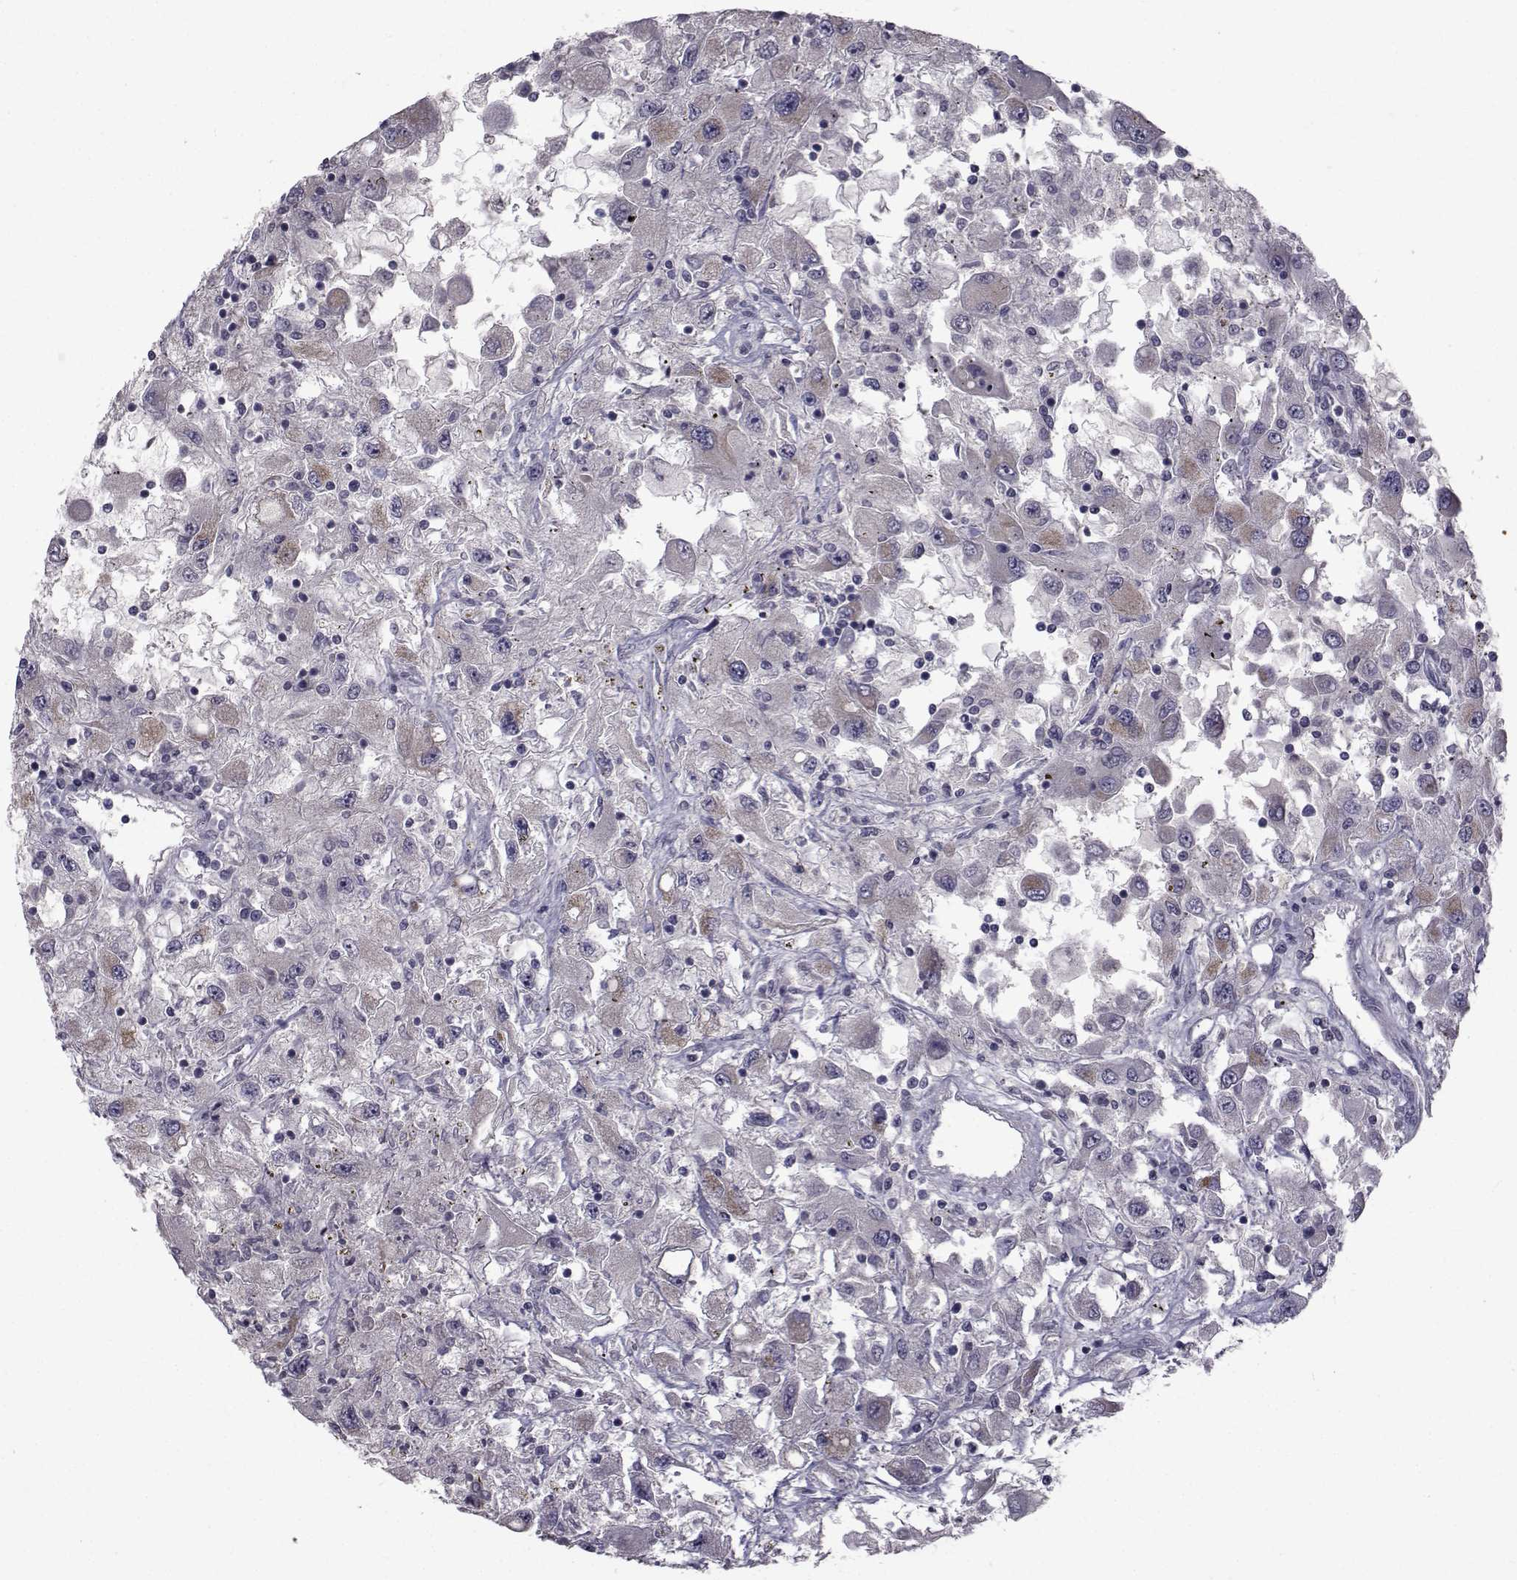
{"staining": {"intensity": "negative", "quantity": "none", "location": "none"}, "tissue": "renal cancer", "cell_type": "Tumor cells", "image_type": "cancer", "snomed": [{"axis": "morphology", "description": "Adenocarcinoma, NOS"}, {"axis": "topography", "description": "Kidney"}], "caption": "Human adenocarcinoma (renal) stained for a protein using immunohistochemistry (IHC) exhibits no expression in tumor cells.", "gene": "FDXR", "patient": {"sex": "female", "age": 67}}